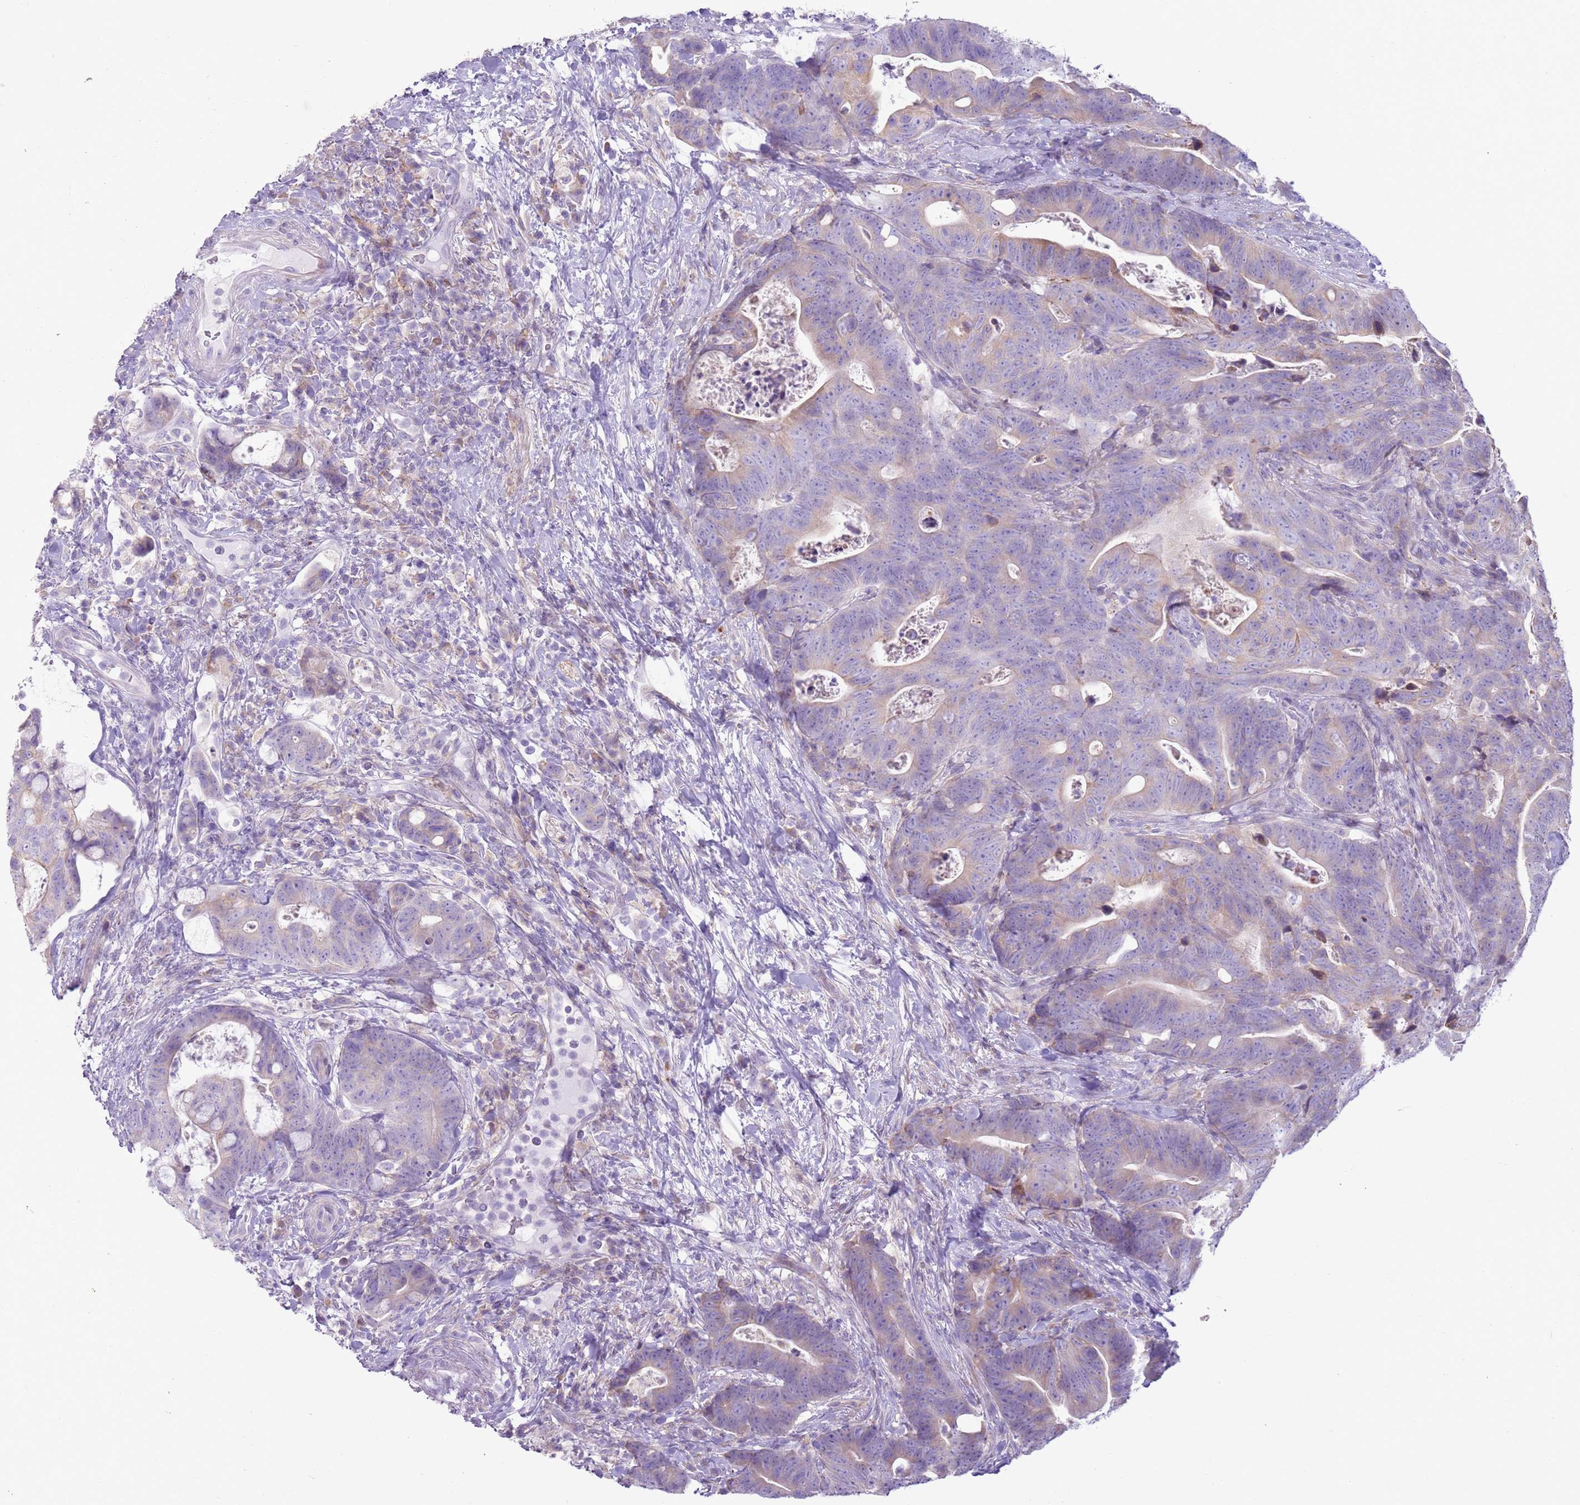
{"staining": {"intensity": "weak", "quantity": "<25%", "location": "cytoplasmic/membranous"}, "tissue": "colorectal cancer", "cell_type": "Tumor cells", "image_type": "cancer", "snomed": [{"axis": "morphology", "description": "Adenocarcinoma, NOS"}, {"axis": "topography", "description": "Colon"}], "caption": "Immunohistochemistry of human colorectal cancer (adenocarcinoma) exhibits no positivity in tumor cells.", "gene": "OAF", "patient": {"sex": "female", "age": 82}}